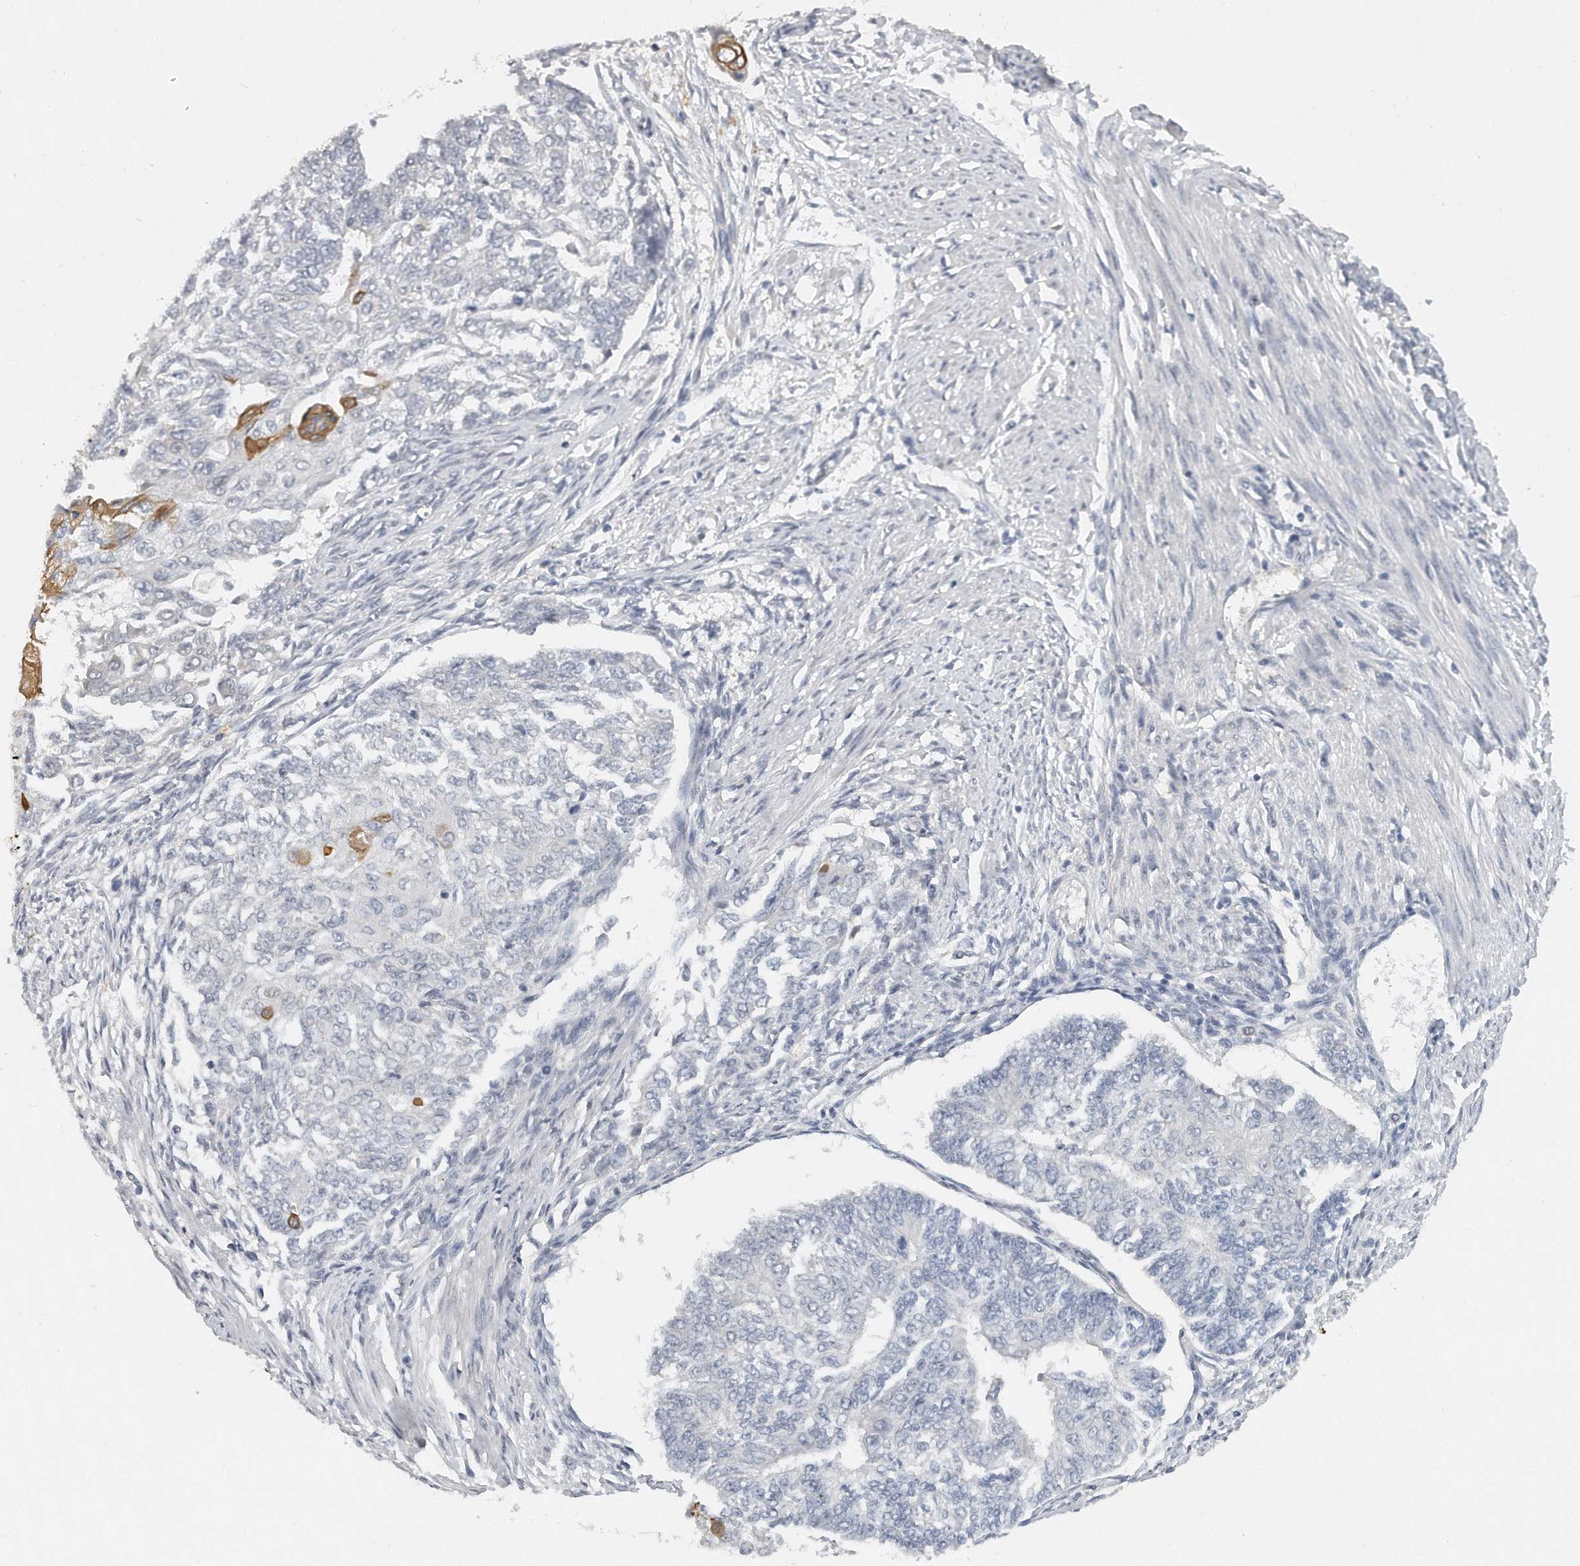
{"staining": {"intensity": "negative", "quantity": "none", "location": "none"}, "tissue": "endometrial cancer", "cell_type": "Tumor cells", "image_type": "cancer", "snomed": [{"axis": "morphology", "description": "Adenocarcinoma, NOS"}, {"axis": "topography", "description": "Endometrium"}], "caption": "This is a histopathology image of immunohistochemistry (IHC) staining of endometrial adenocarcinoma, which shows no positivity in tumor cells.", "gene": "CAMK1", "patient": {"sex": "female", "age": 32}}